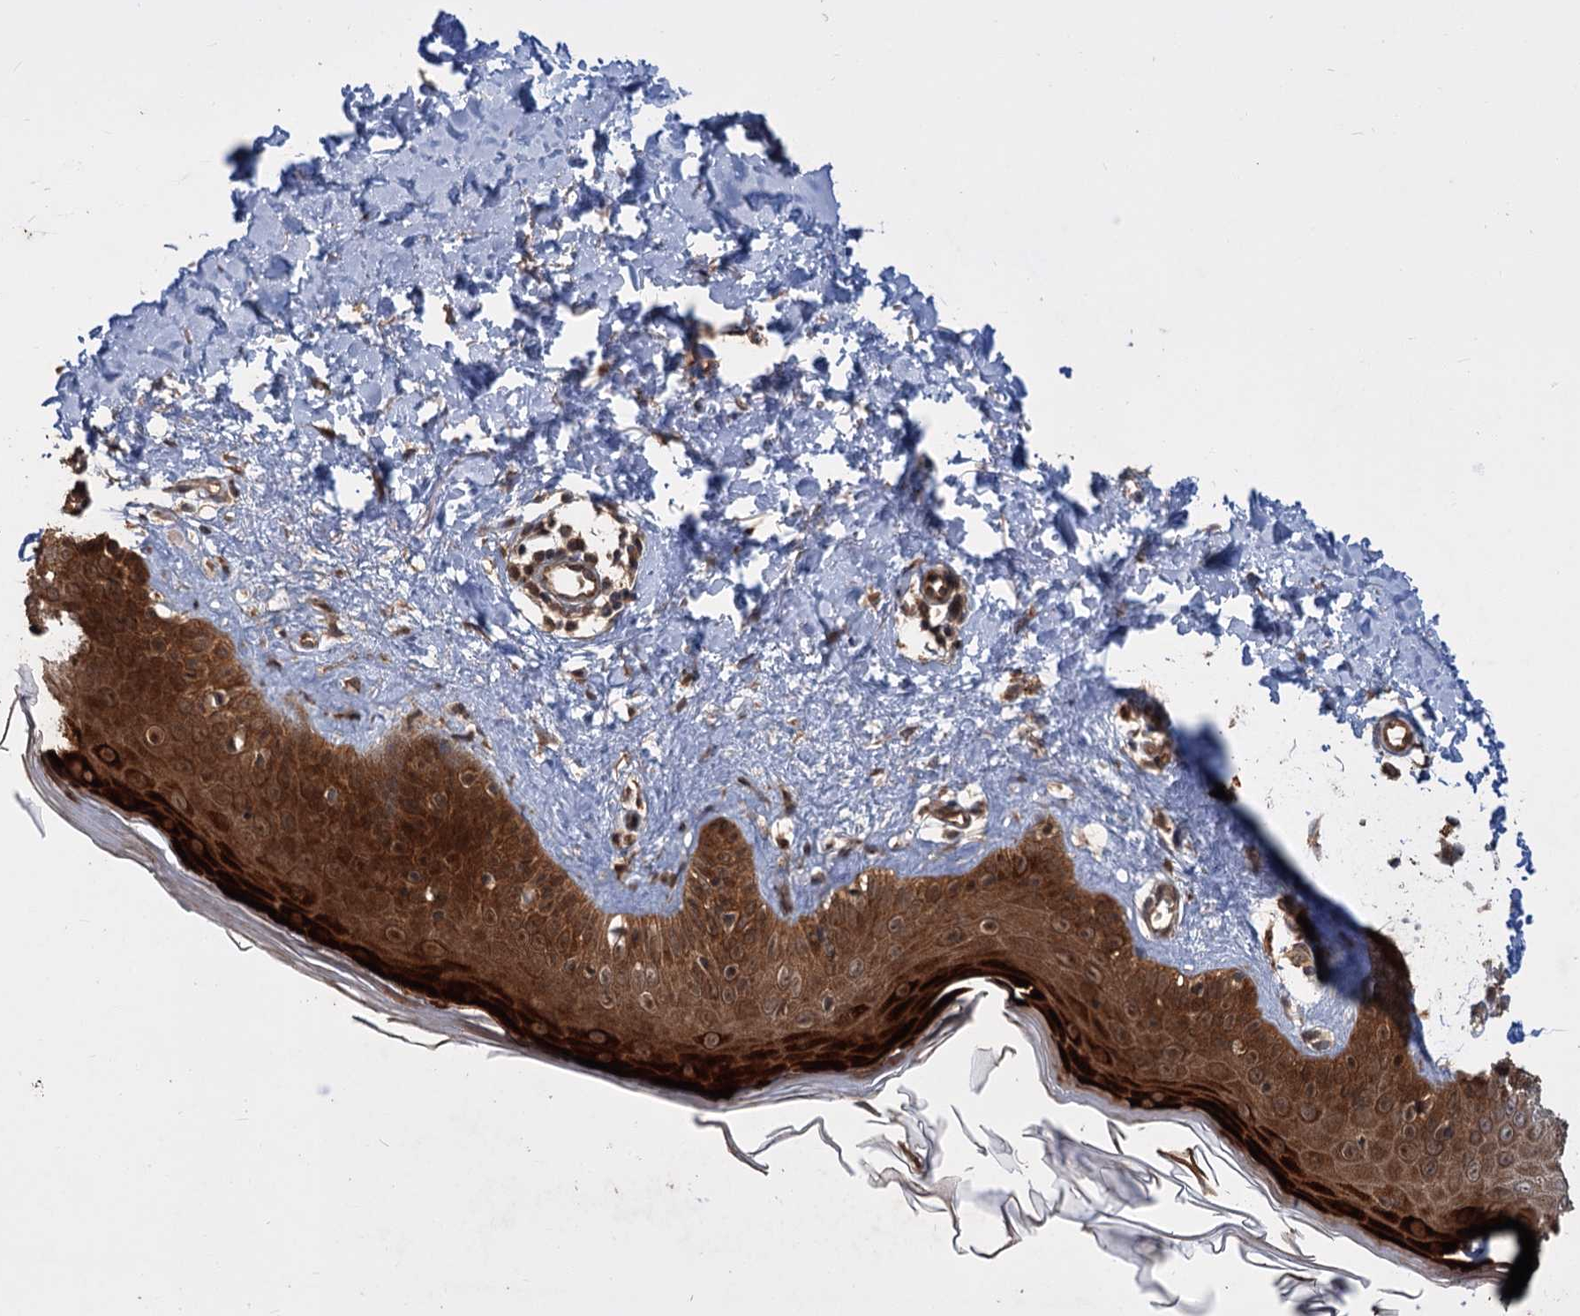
{"staining": {"intensity": "moderate", "quantity": ">75%", "location": "cytoplasmic/membranous,nuclear"}, "tissue": "skin", "cell_type": "Fibroblasts", "image_type": "normal", "snomed": [{"axis": "morphology", "description": "Normal tissue, NOS"}, {"axis": "topography", "description": "Skin"}], "caption": "A medium amount of moderate cytoplasmic/membranous,nuclear expression is seen in approximately >75% of fibroblasts in benign skin. (IHC, brightfield microscopy, high magnification).", "gene": "KANSL2", "patient": {"sex": "male", "age": 52}}